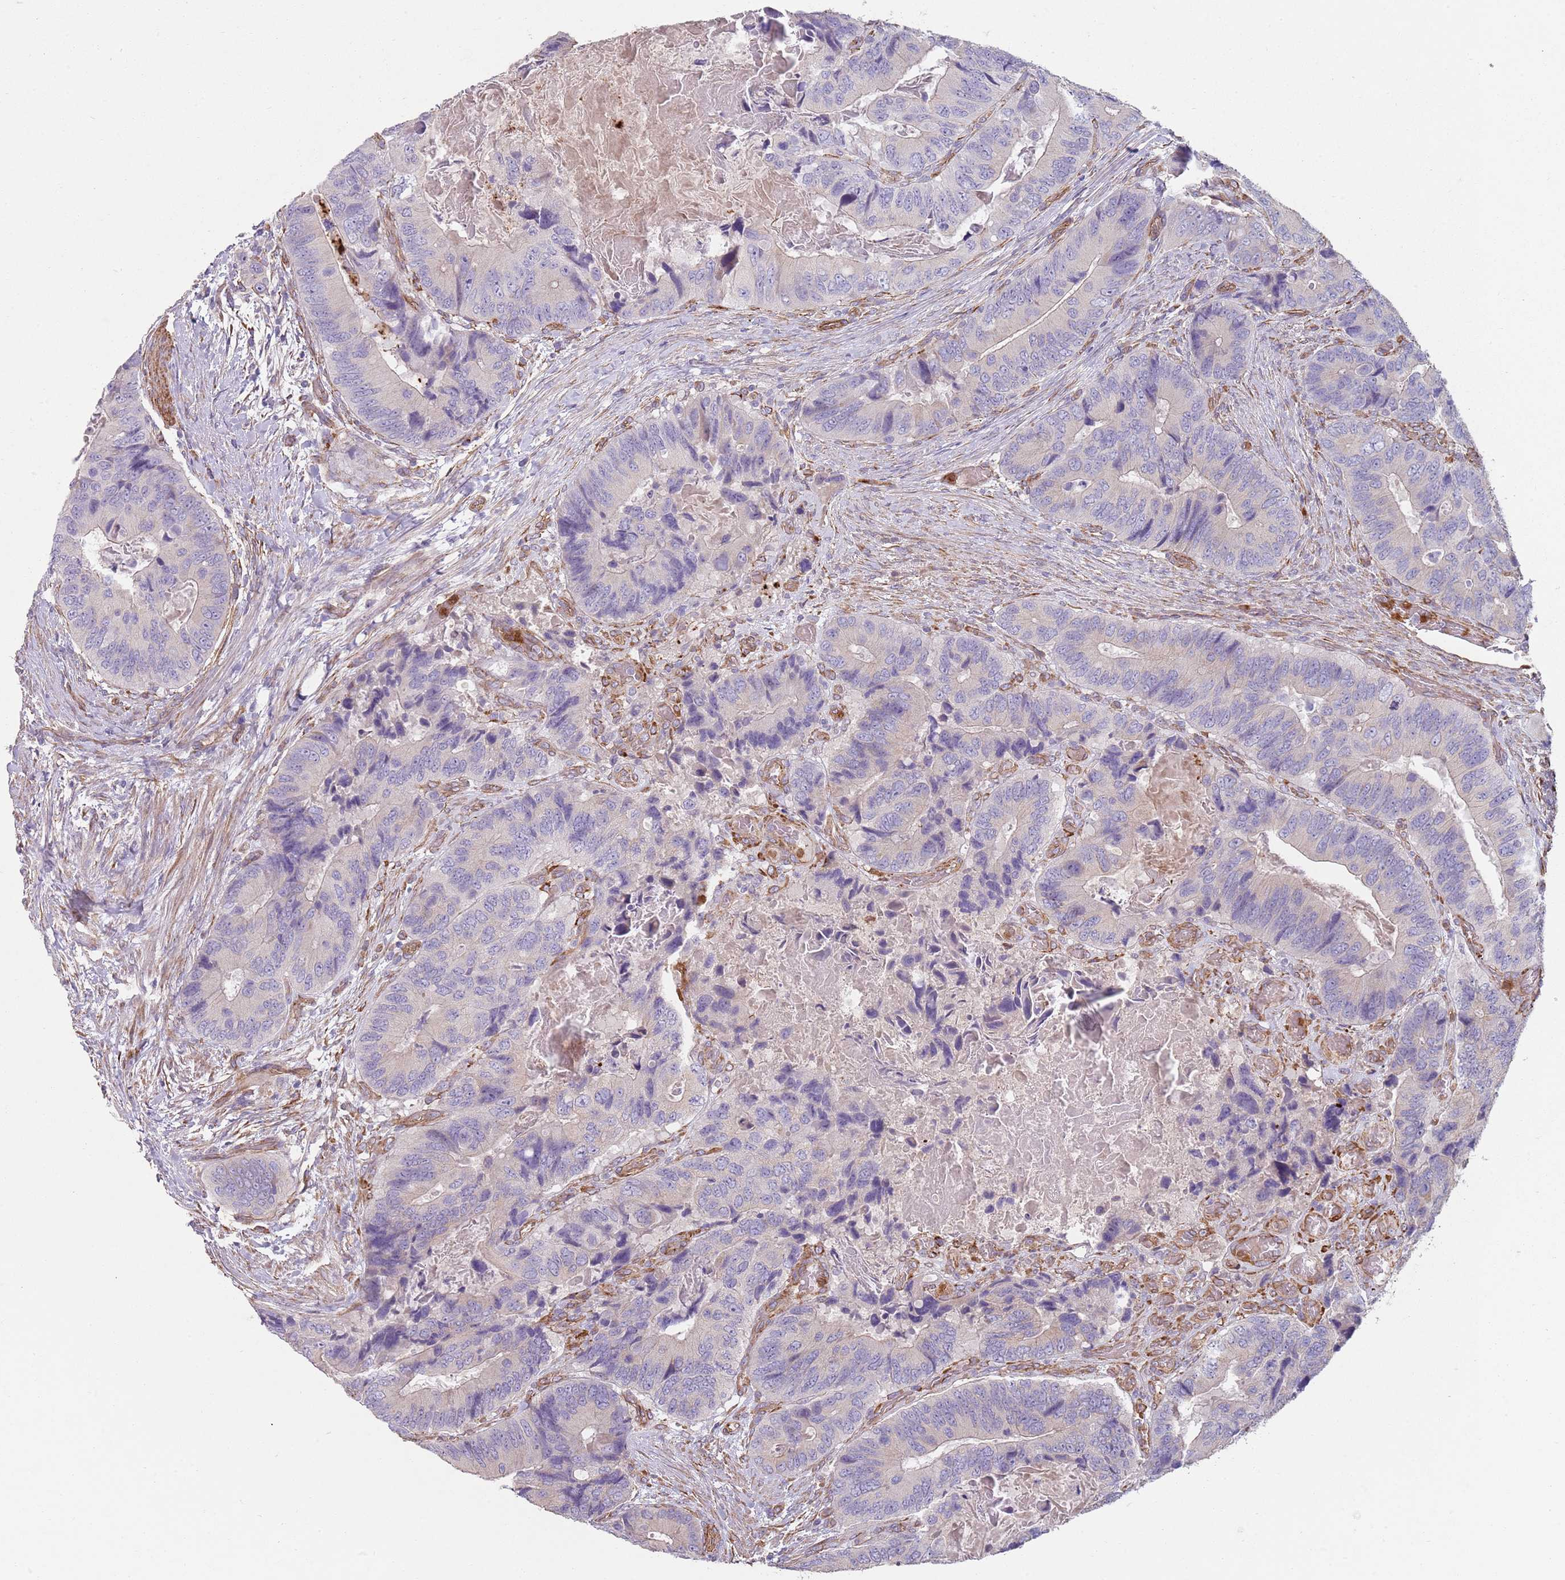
{"staining": {"intensity": "negative", "quantity": "none", "location": "none"}, "tissue": "colorectal cancer", "cell_type": "Tumor cells", "image_type": "cancer", "snomed": [{"axis": "morphology", "description": "Adenocarcinoma, NOS"}, {"axis": "topography", "description": "Colon"}], "caption": "Immunohistochemistry (IHC) photomicrograph of neoplastic tissue: human colorectal cancer (adenocarcinoma) stained with DAB displays no significant protein positivity in tumor cells.", "gene": "PHLPP2", "patient": {"sex": "male", "age": 84}}